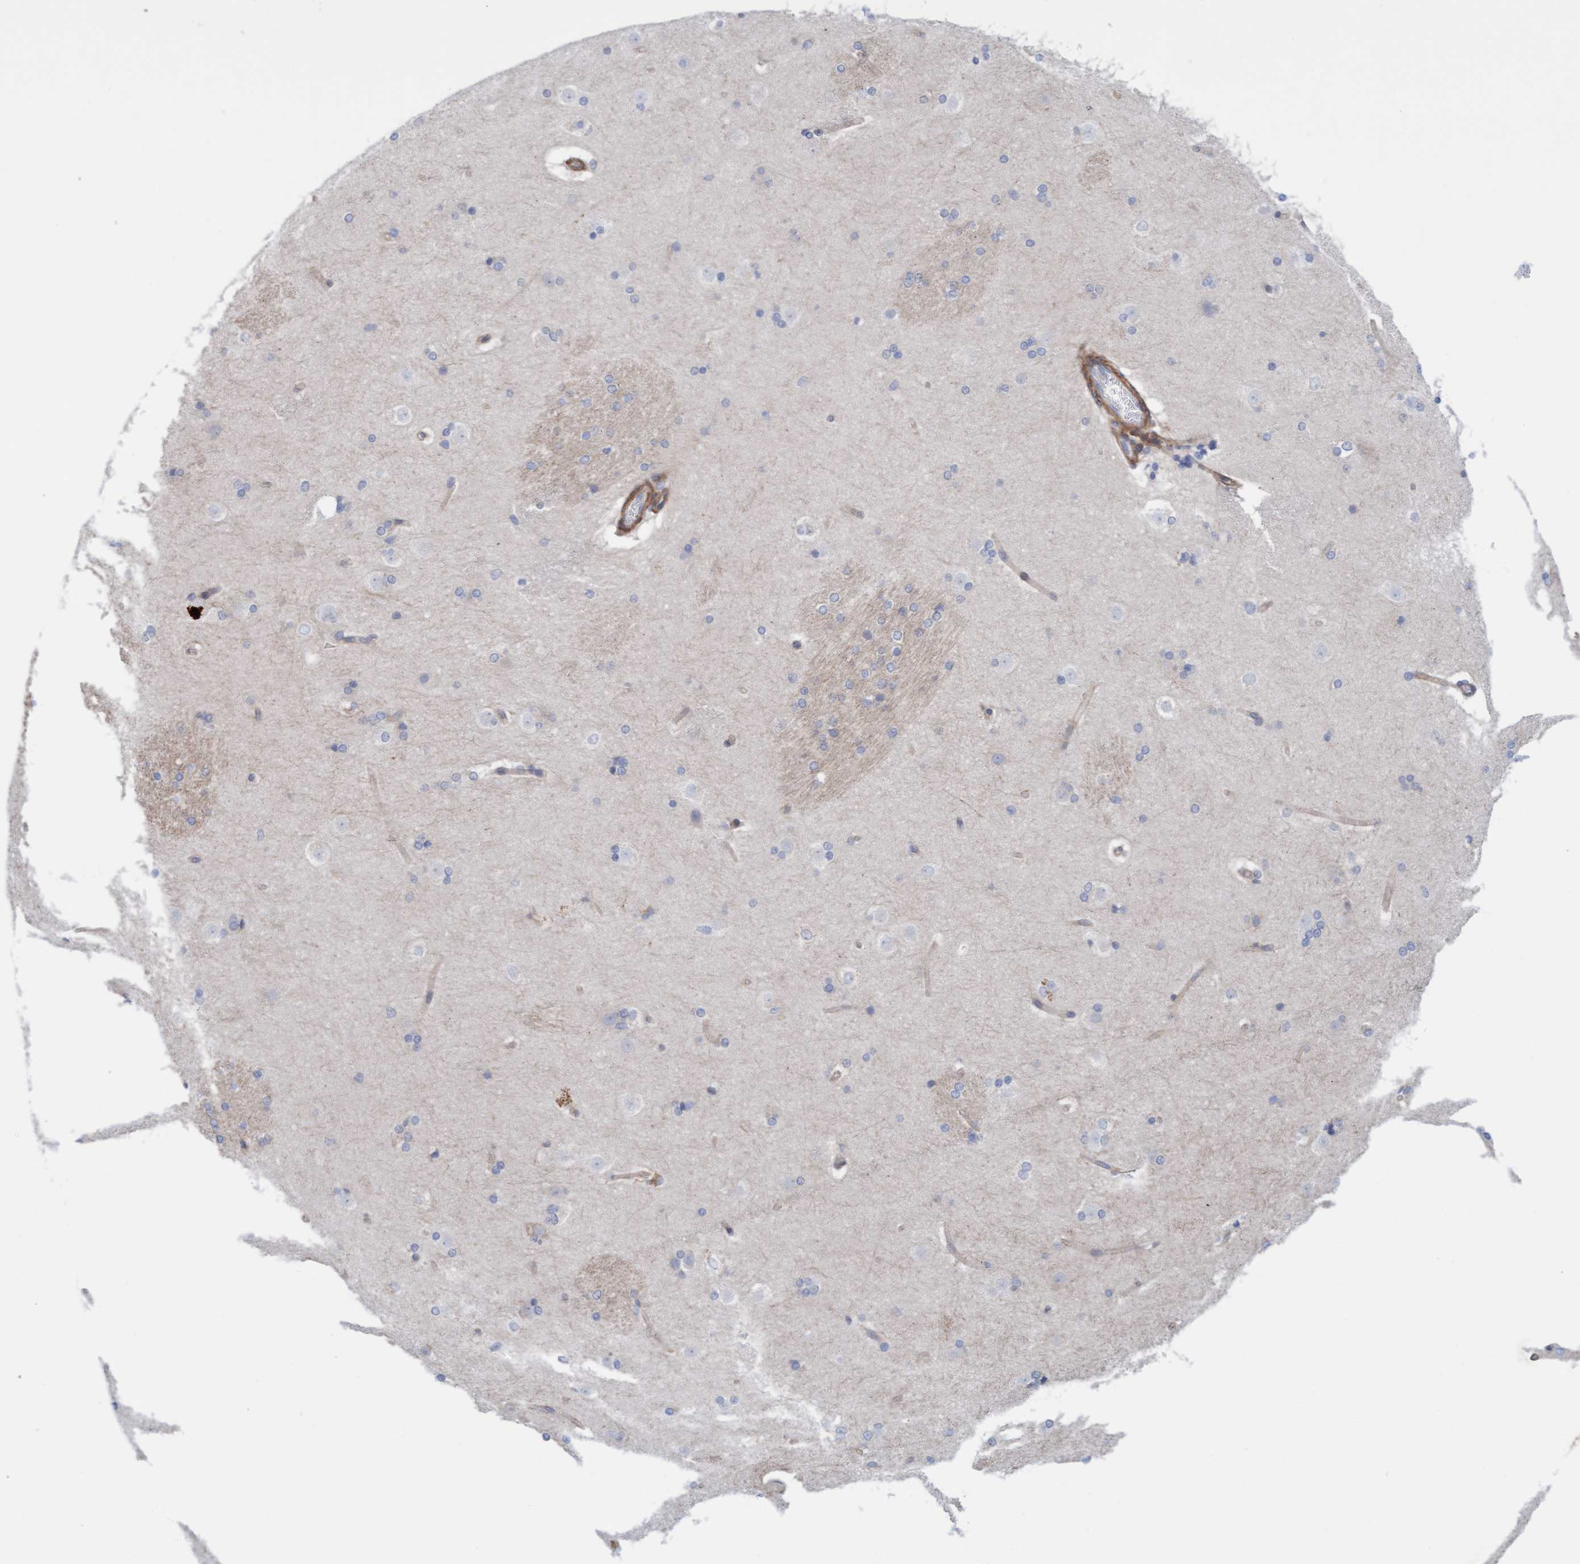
{"staining": {"intensity": "weak", "quantity": "<25%", "location": "cytoplasmic/membranous"}, "tissue": "caudate", "cell_type": "Glial cells", "image_type": "normal", "snomed": [{"axis": "morphology", "description": "Normal tissue, NOS"}, {"axis": "topography", "description": "Lateral ventricle wall"}], "caption": "Immunohistochemical staining of normal caudate reveals no significant staining in glial cells. (Brightfield microscopy of DAB IHC at high magnification).", "gene": "CDK5RAP3", "patient": {"sex": "female", "age": 19}}